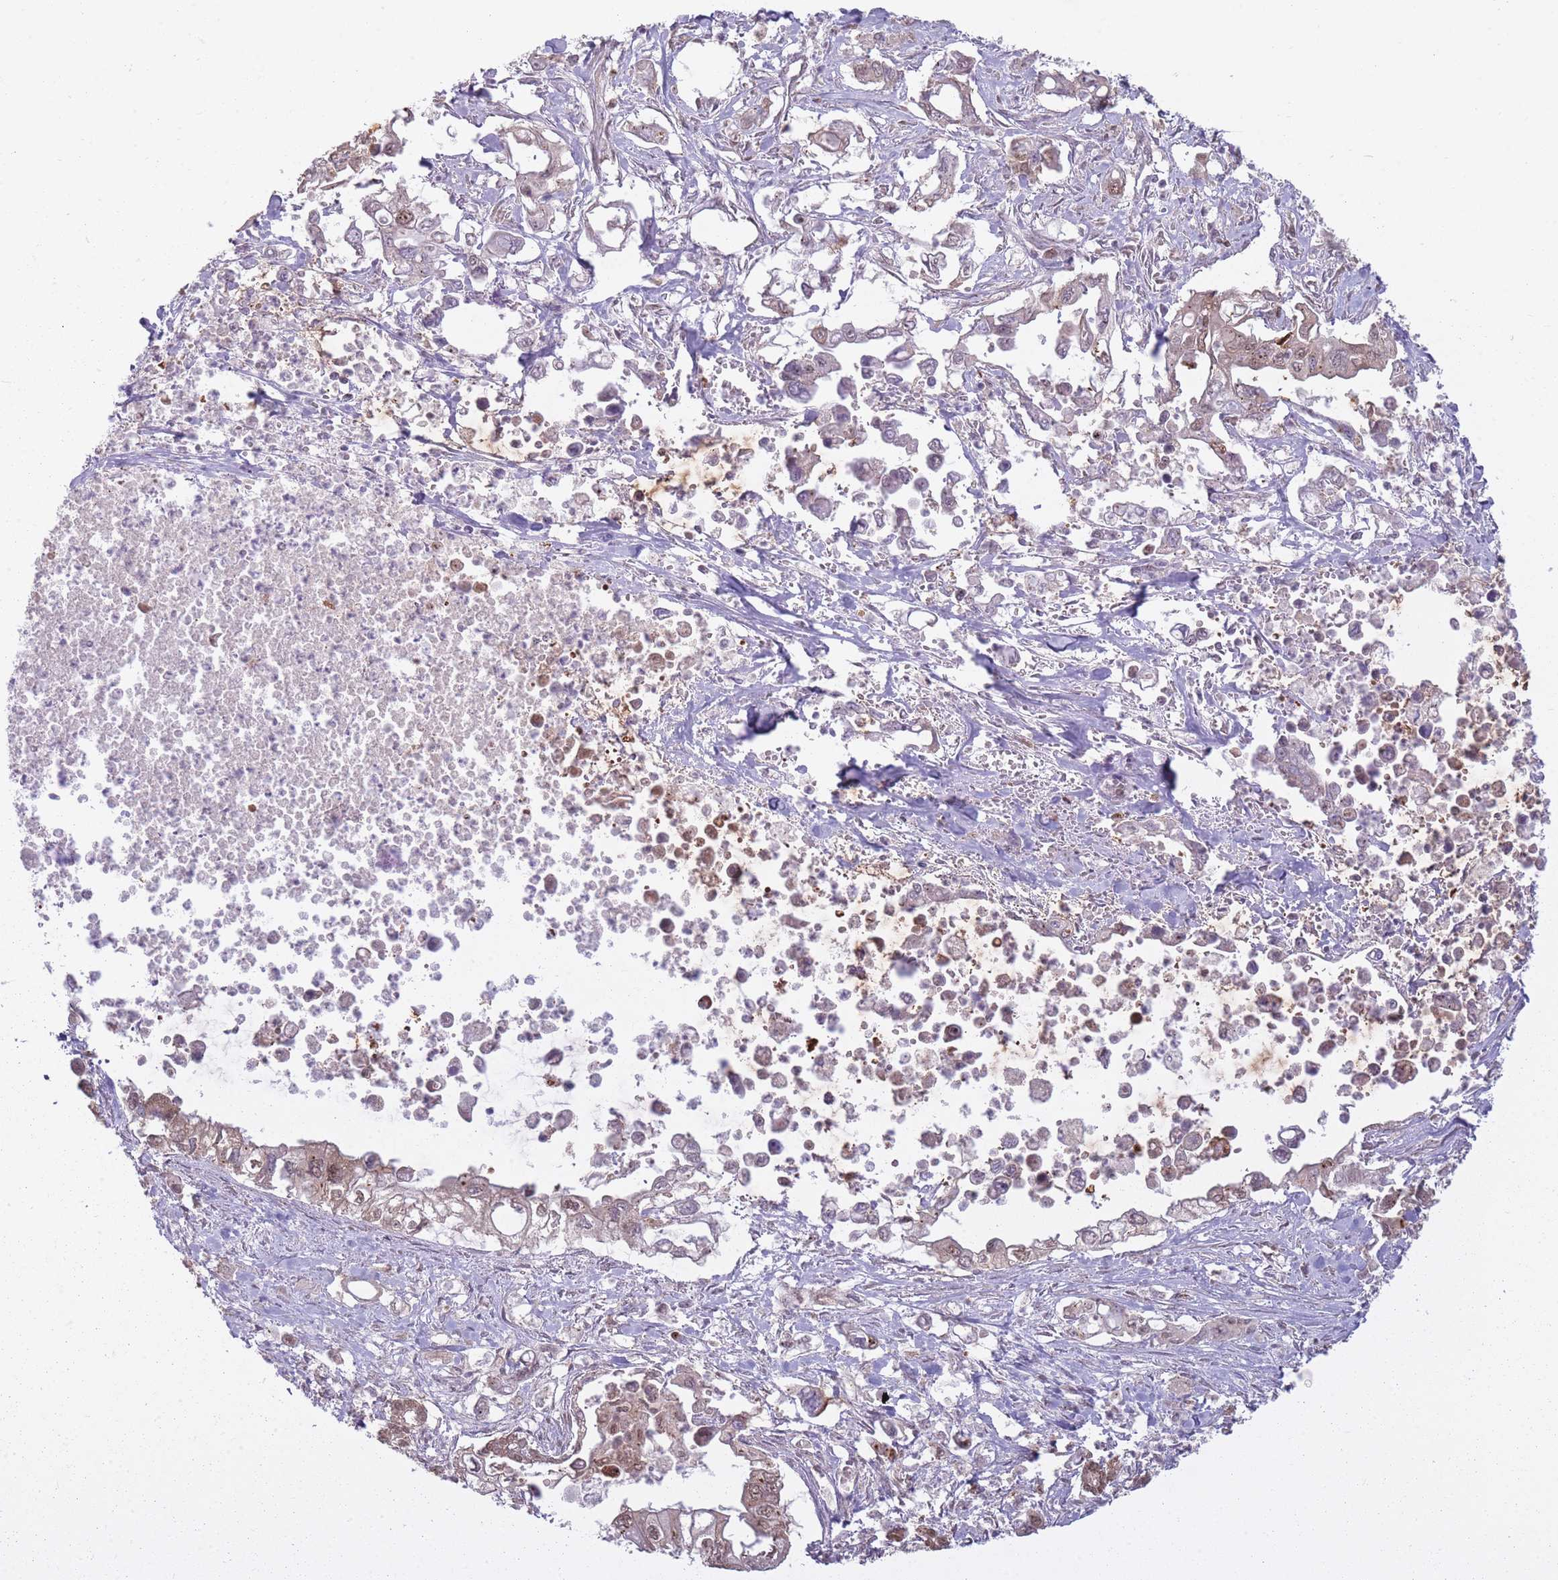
{"staining": {"intensity": "weak", "quantity": "25%-75%", "location": "cytoplasmic/membranous"}, "tissue": "pancreatic cancer", "cell_type": "Tumor cells", "image_type": "cancer", "snomed": [{"axis": "morphology", "description": "Adenocarcinoma, NOS"}, {"axis": "topography", "description": "Pancreas"}], "caption": "This is an image of immunohistochemistry staining of pancreatic adenocarcinoma, which shows weak expression in the cytoplasmic/membranous of tumor cells.", "gene": "LGALS9", "patient": {"sex": "male", "age": 61}}